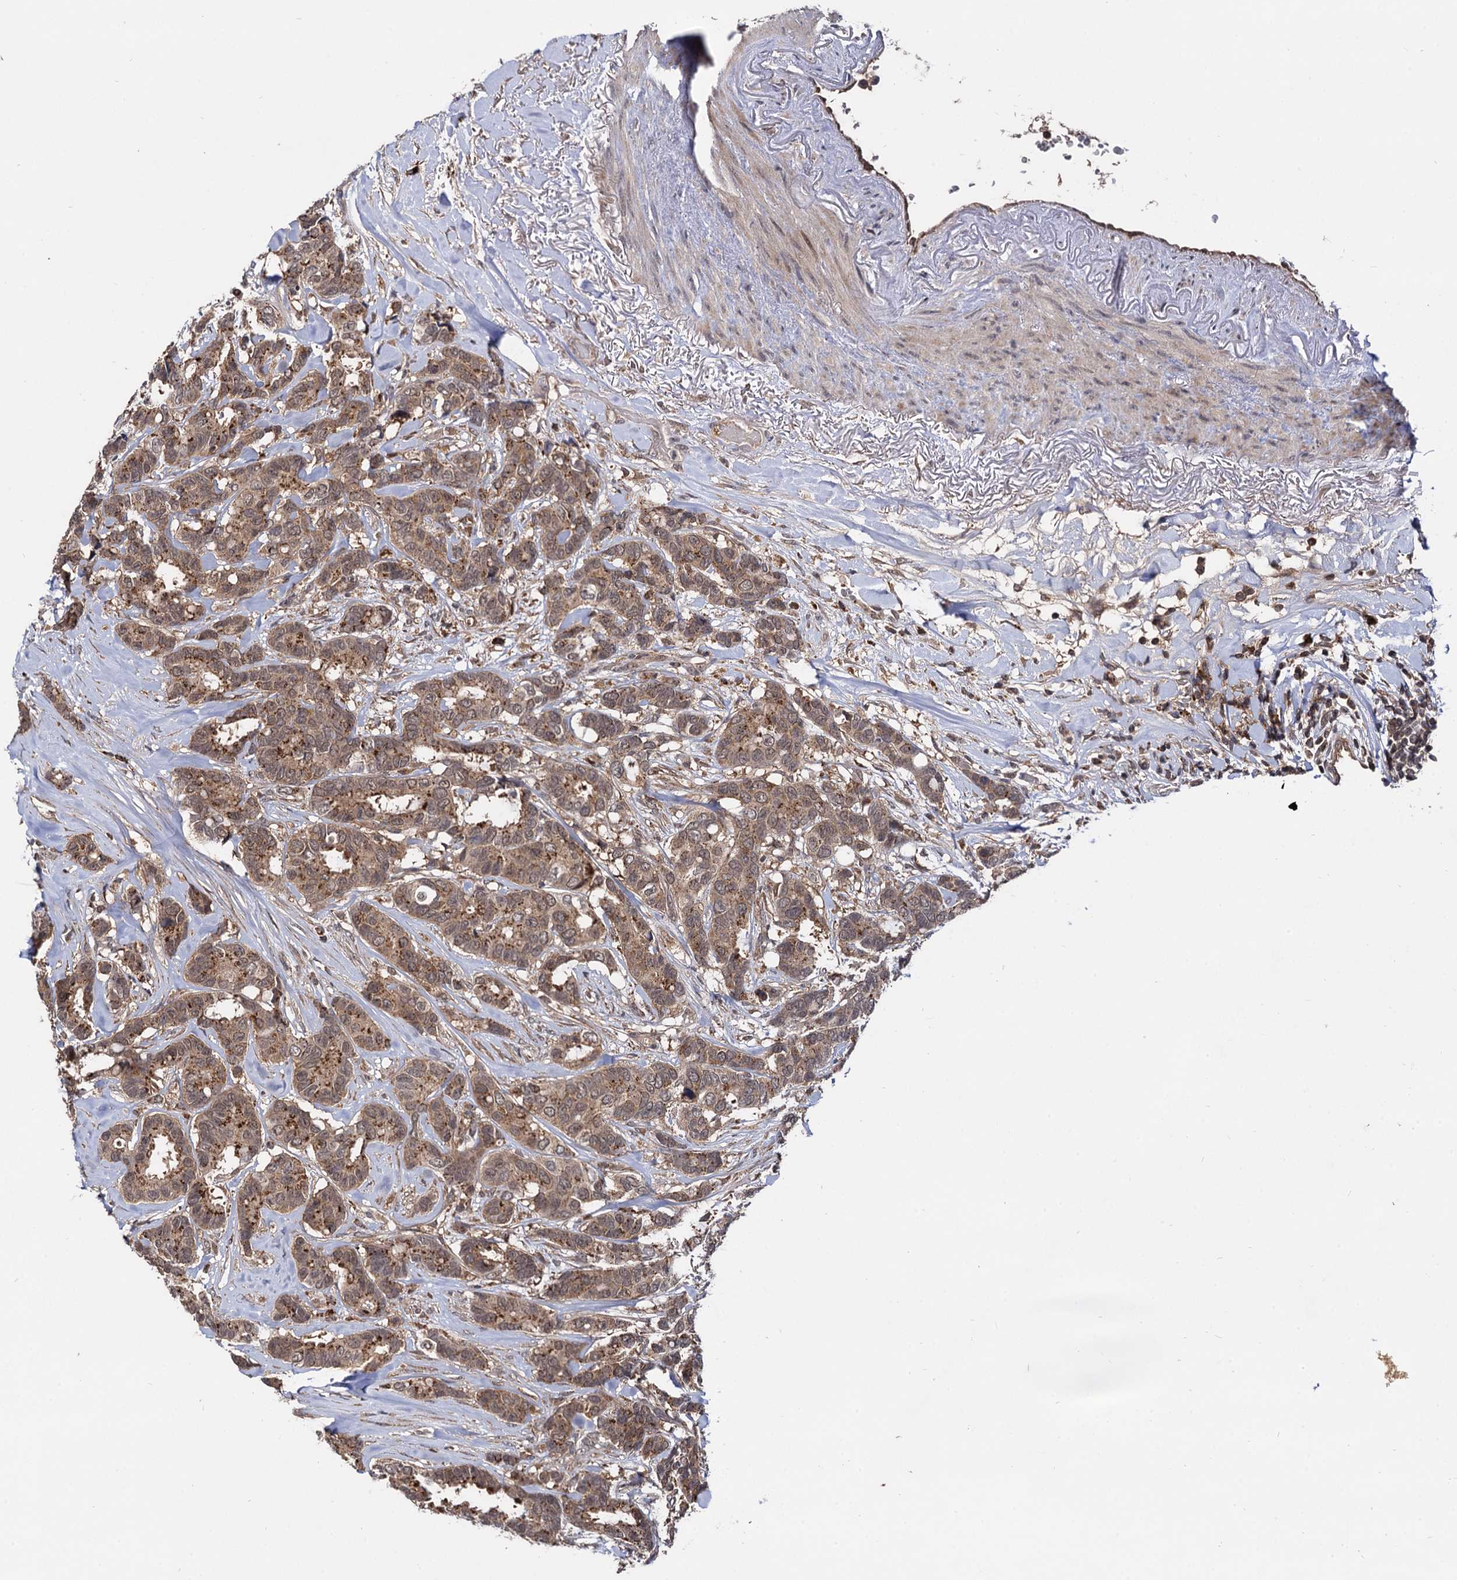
{"staining": {"intensity": "moderate", "quantity": ">75%", "location": "cytoplasmic/membranous,nuclear"}, "tissue": "breast cancer", "cell_type": "Tumor cells", "image_type": "cancer", "snomed": [{"axis": "morphology", "description": "Duct carcinoma"}, {"axis": "topography", "description": "Breast"}], "caption": "High-power microscopy captured an immunohistochemistry (IHC) image of breast infiltrating ductal carcinoma, revealing moderate cytoplasmic/membranous and nuclear expression in approximately >75% of tumor cells.", "gene": "MICAL2", "patient": {"sex": "female", "age": 87}}